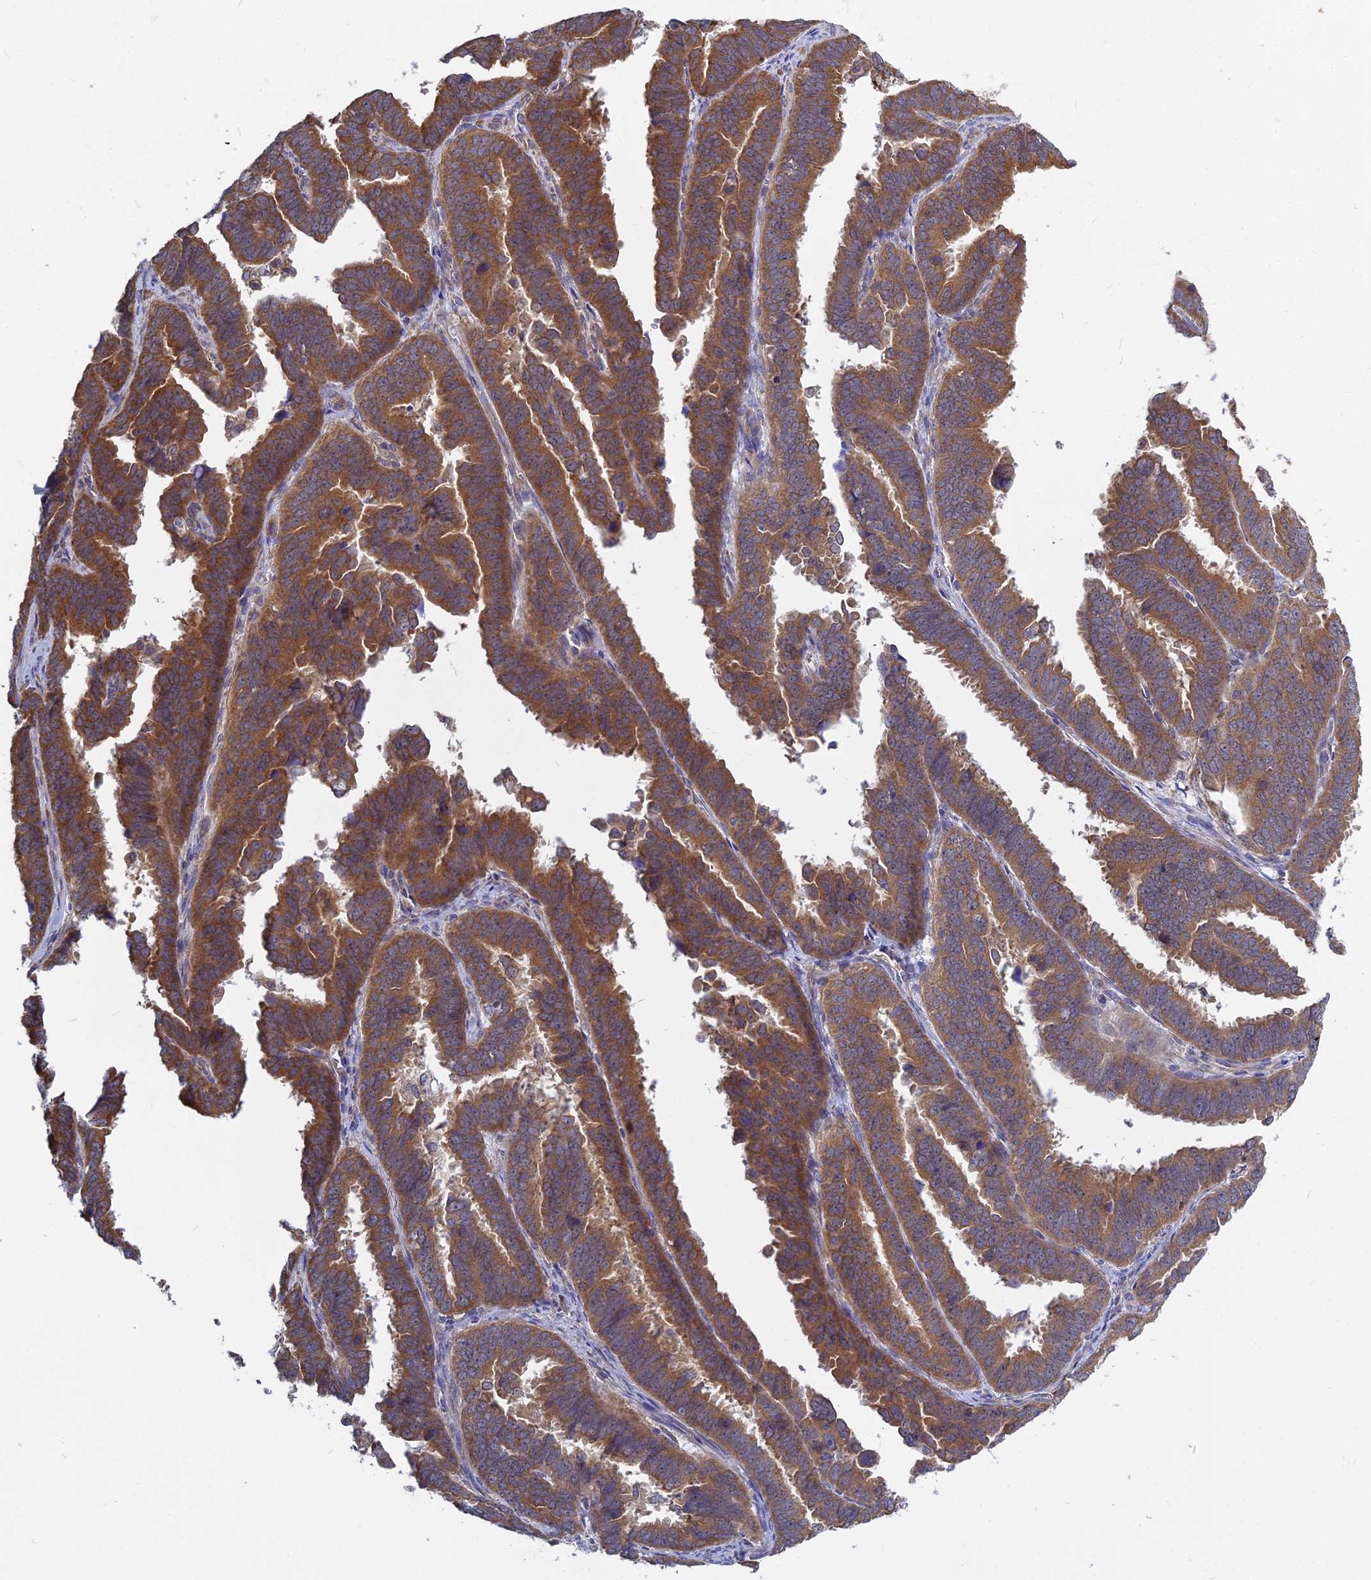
{"staining": {"intensity": "moderate", "quantity": ">75%", "location": "cytoplasmic/membranous"}, "tissue": "endometrial cancer", "cell_type": "Tumor cells", "image_type": "cancer", "snomed": [{"axis": "morphology", "description": "Adenocarcinoma, NOS"}, {"axis": "topography", "description": "Endometrium"}], "caption": "An image of human endometrial adenocarcinoma stained for a protein demonstrates moderate cytoplasmic/membranous brown staining in tumor cells.", "gene": "KIAA1143", "patient": {"sex": "female", "age": 75}}